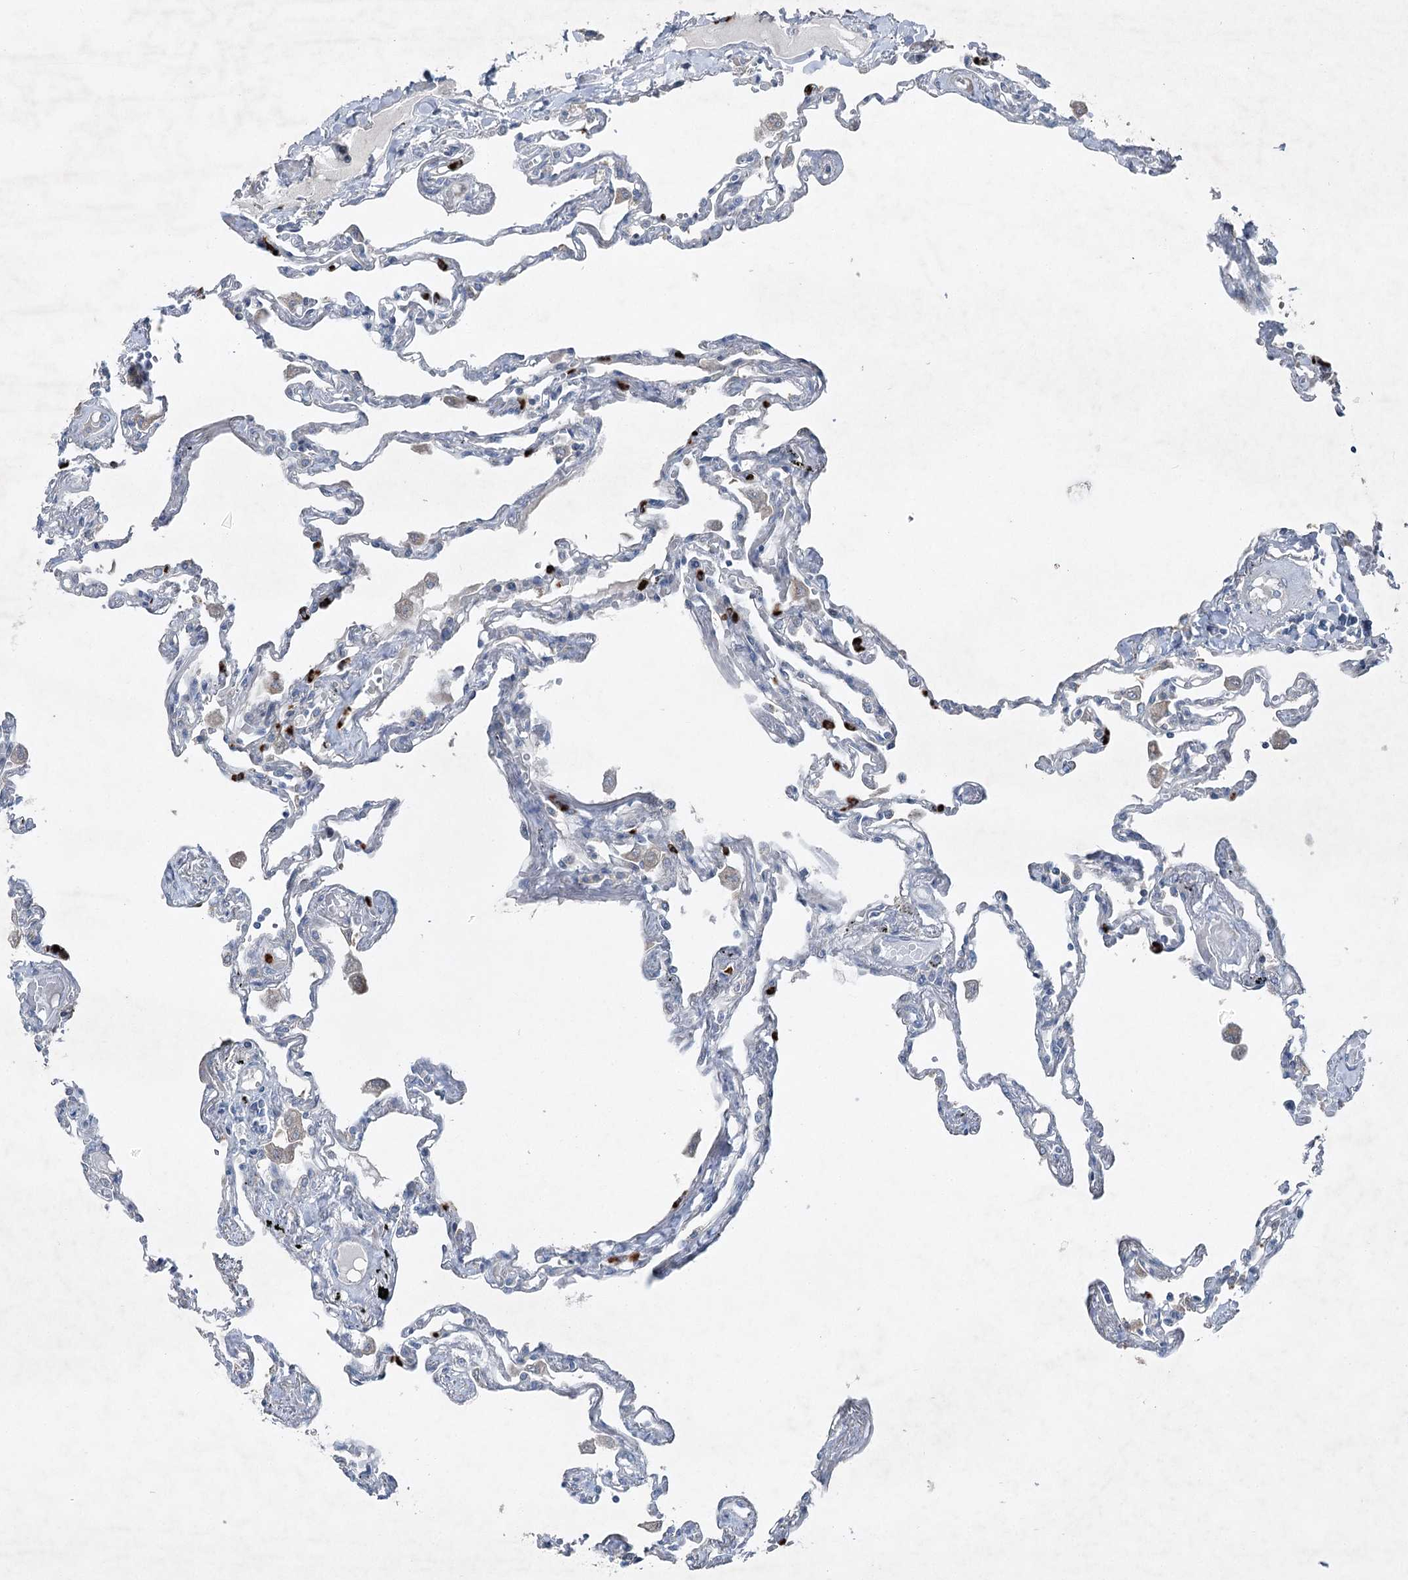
{"staining": {"intensity": "negative", "quantity": "none", "location": "none"}, "tissue": "lung", "cell_type": "Alveolar cells", "image_type": "normal", "snomed": [{"axis": "morphology", "description": "Normal tissue, NOS"}, {"axis": "topography", "description": "Lung"}], "caption": "The photomicrograph reveals no significant expression in alveolar cells of lung.", "gene": "ENSG00000285330", "patient": {"sex": "female", "age": 67}}